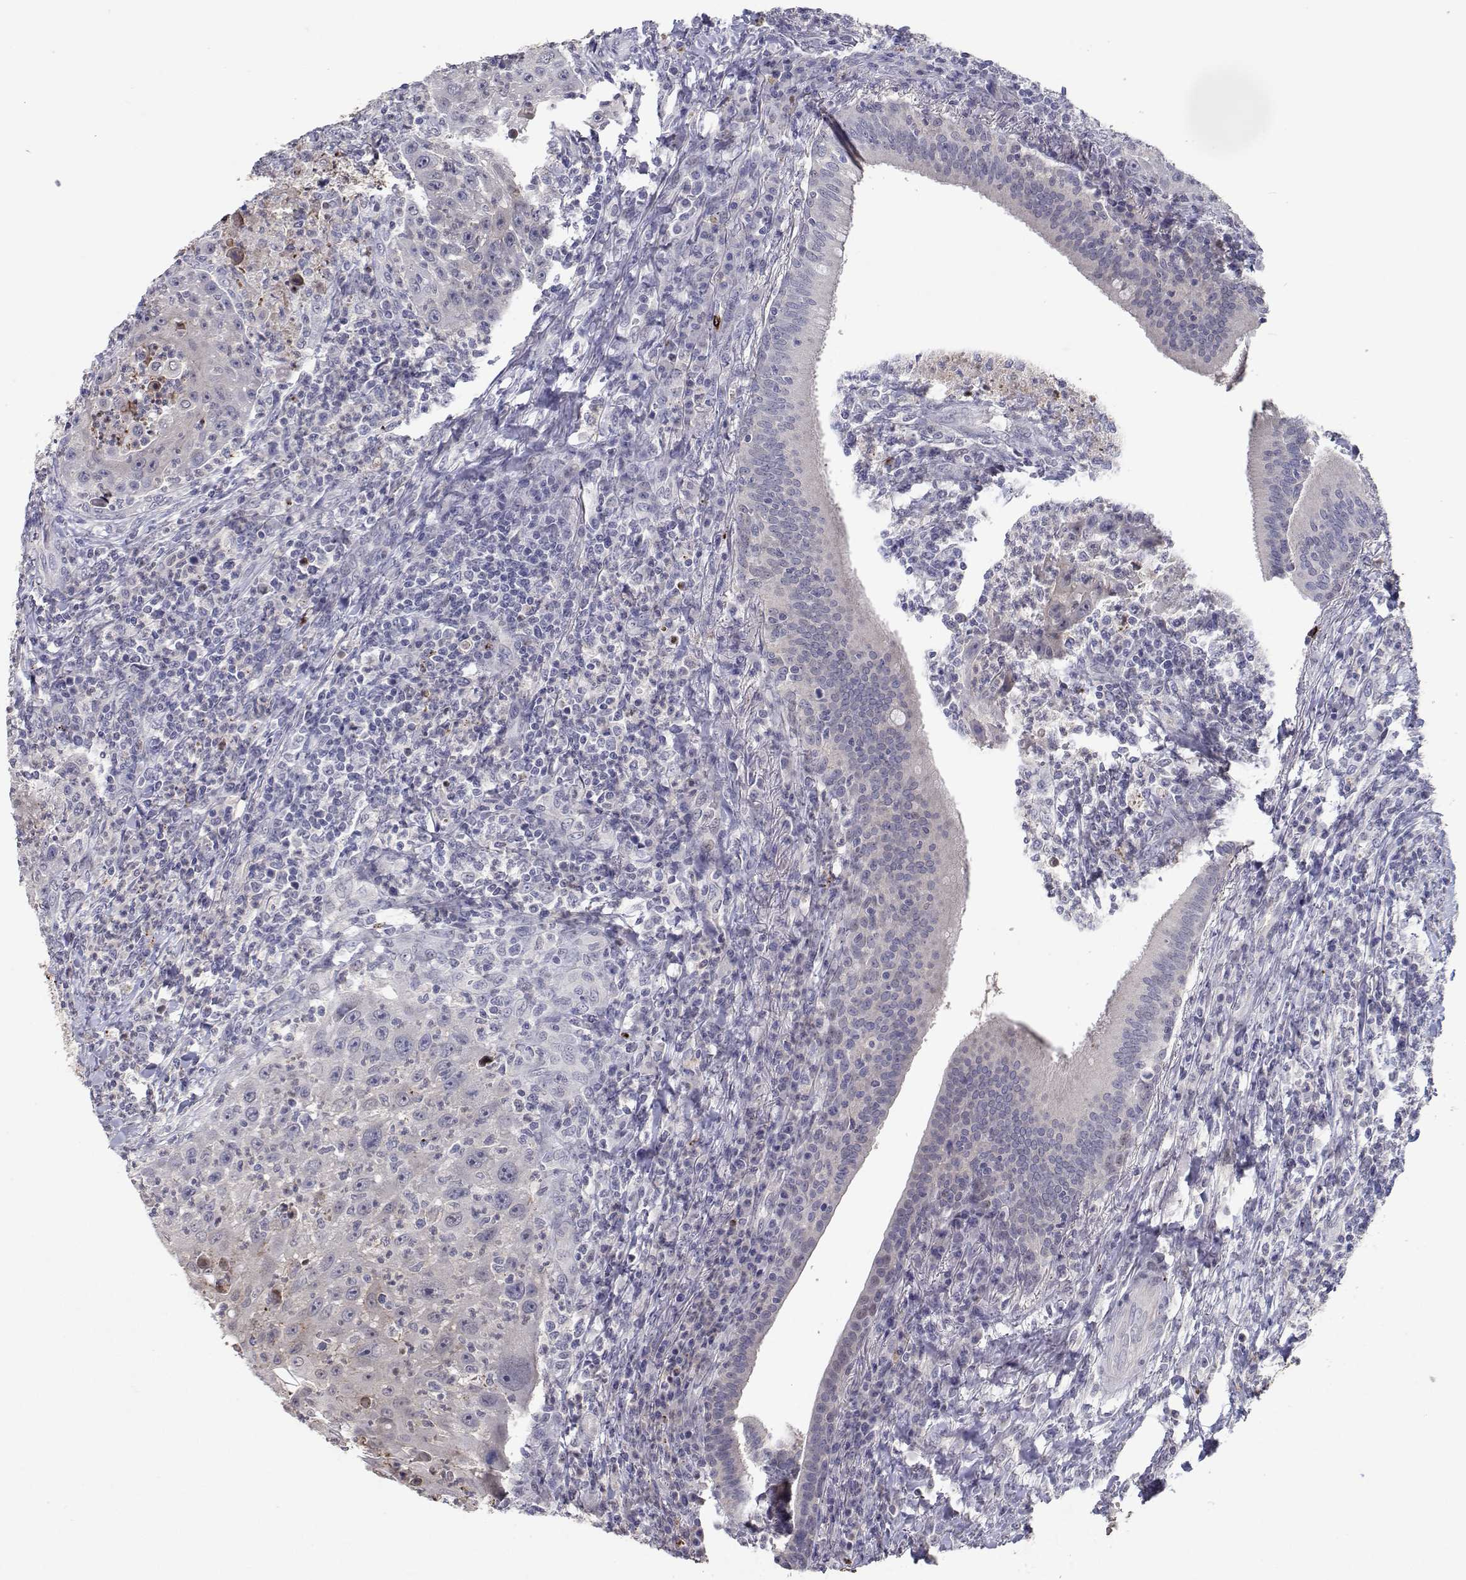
{"staining": {"intensity": "negative", "quantity": "none", "location": "none"}, "tissue": "head and neck cancer", "cell_type": "Tumor cells", "image_type": "cancer", "snomed": [{"axis": "morphology", "description": "Squamous cell carcinoma, NOS"}, {"axis": "topography", "description": "Head-Neck"}], "caption": "Tumor cells are negative for protein expression in human head and neck cancer. (DAB IHC, high magnification).", "gene": "RBPJL", "patient": {"sex": "male", "age": 69}}